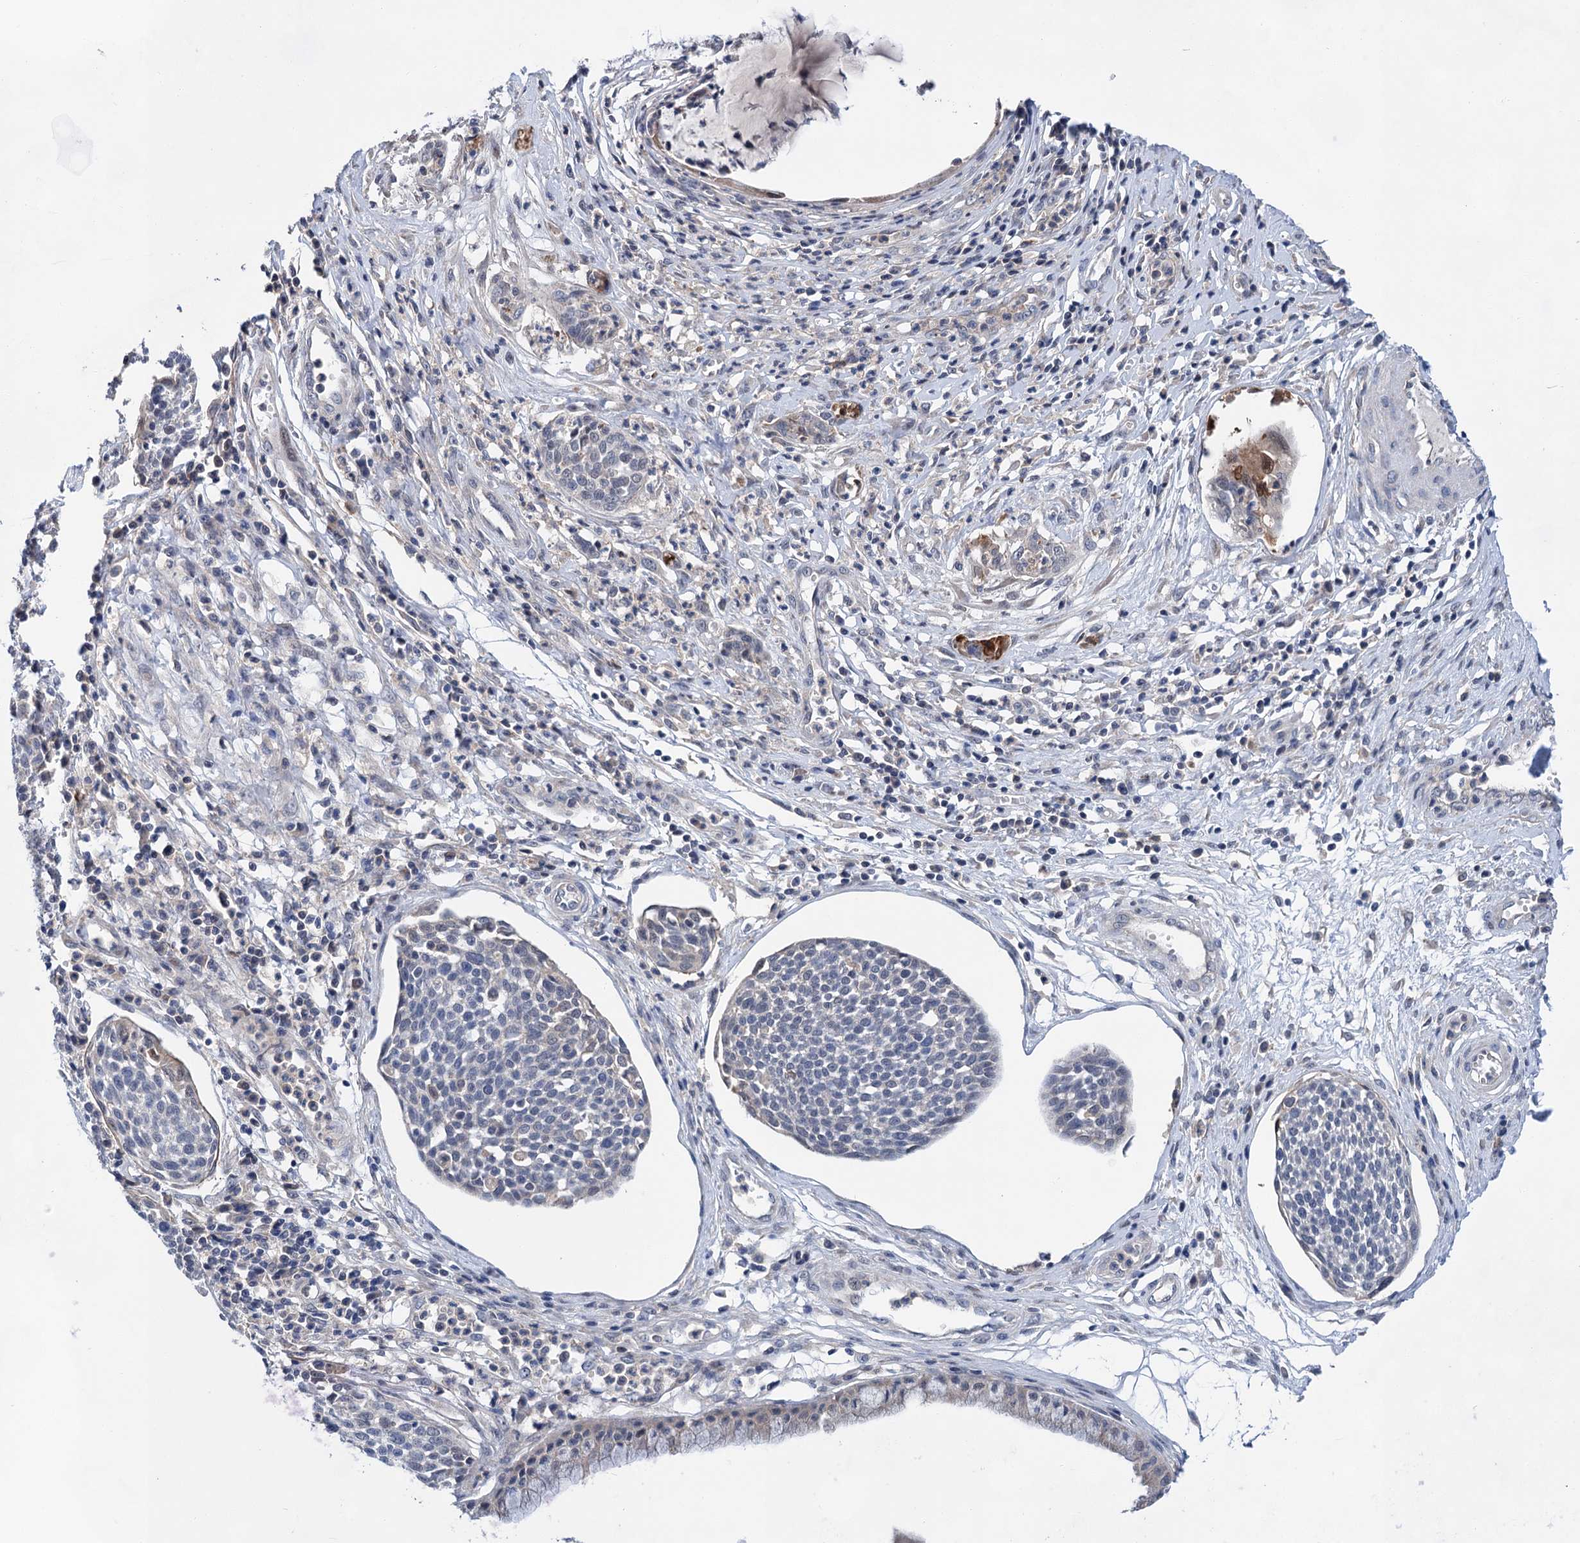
{"staining": {"intensity": "negative", "quantity": "none", "location": "none"}, "tissue": "cervical cancer", "cell_type": "Tumor cells", "image_type": "cancer", "snomed": [{"axis": "morphology", "description": "Squamous cell carcinoma, NOS"}, {"axis": "topography", "description": "Cervix"}], "caption": "High magnification brightfield microscopy of cervical squamous cell carcinoma stained with DAB (3,3'-diaminobenzidine) (brown) and counterstained with hematoxylin (blue): tumor cells show no significant positivity.", "gene": "MORN3", "patient": {"sex": "female", "age": 34}}